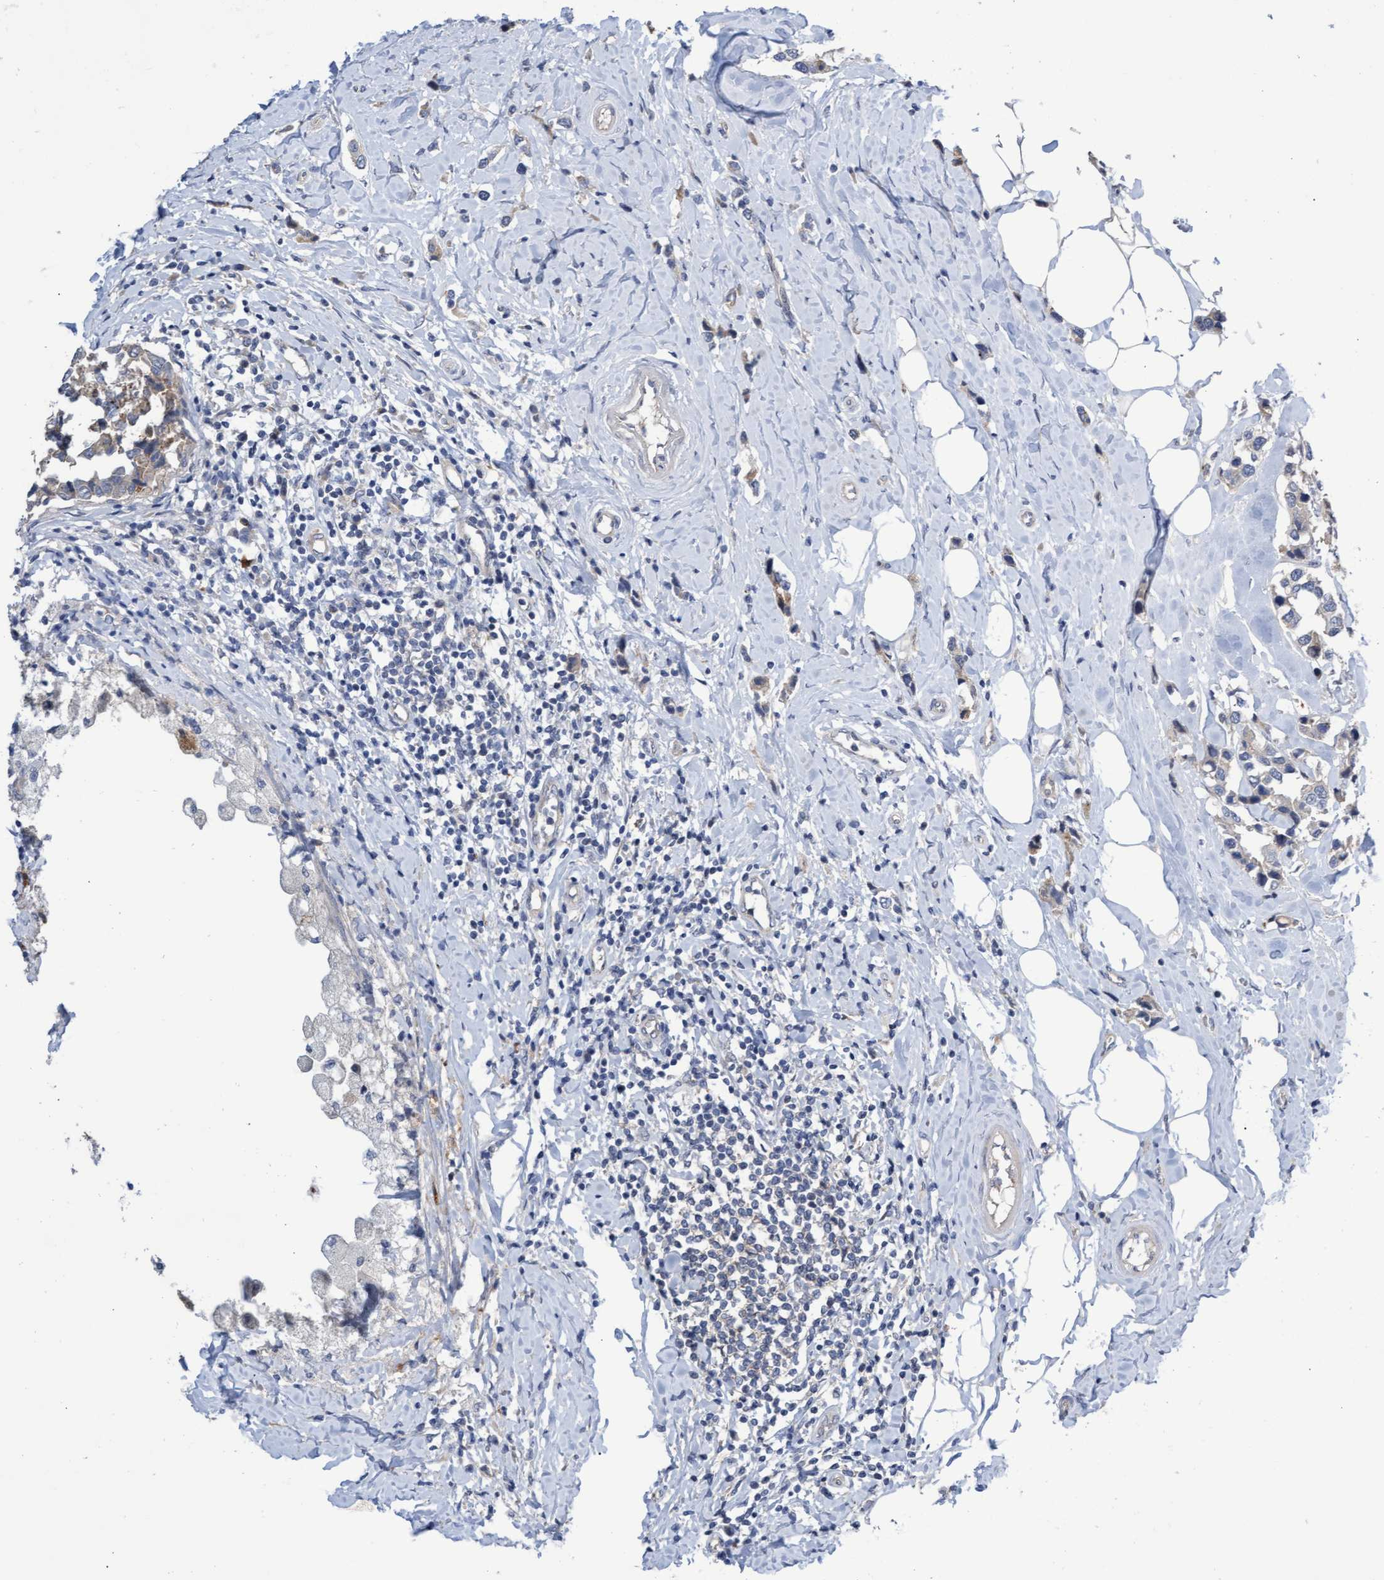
{"staining": {"intensity": "weak", "quantity": "25%-75%", "location": "cytoplasmic/membranous"}, "tissue": "breast cancer", "cell_type": "Tumor cells", "image_type": "cancer", "snomed": [{"axis": "morphology", "description": "Normal tissue, NOS"}, {"axis": "morphology", "description": "Duct carcinoma"}, {"axis": "topography", "description": "Breast"}], "caption": "Protein staining exhibits weak cytoplasmic/membranous expression in approximately 25%-75% of tumor cells in infiltrating ductal carcinoma (breast).", "gene": "ABCF2", "patient": {"sex": "female", "age": 50}}